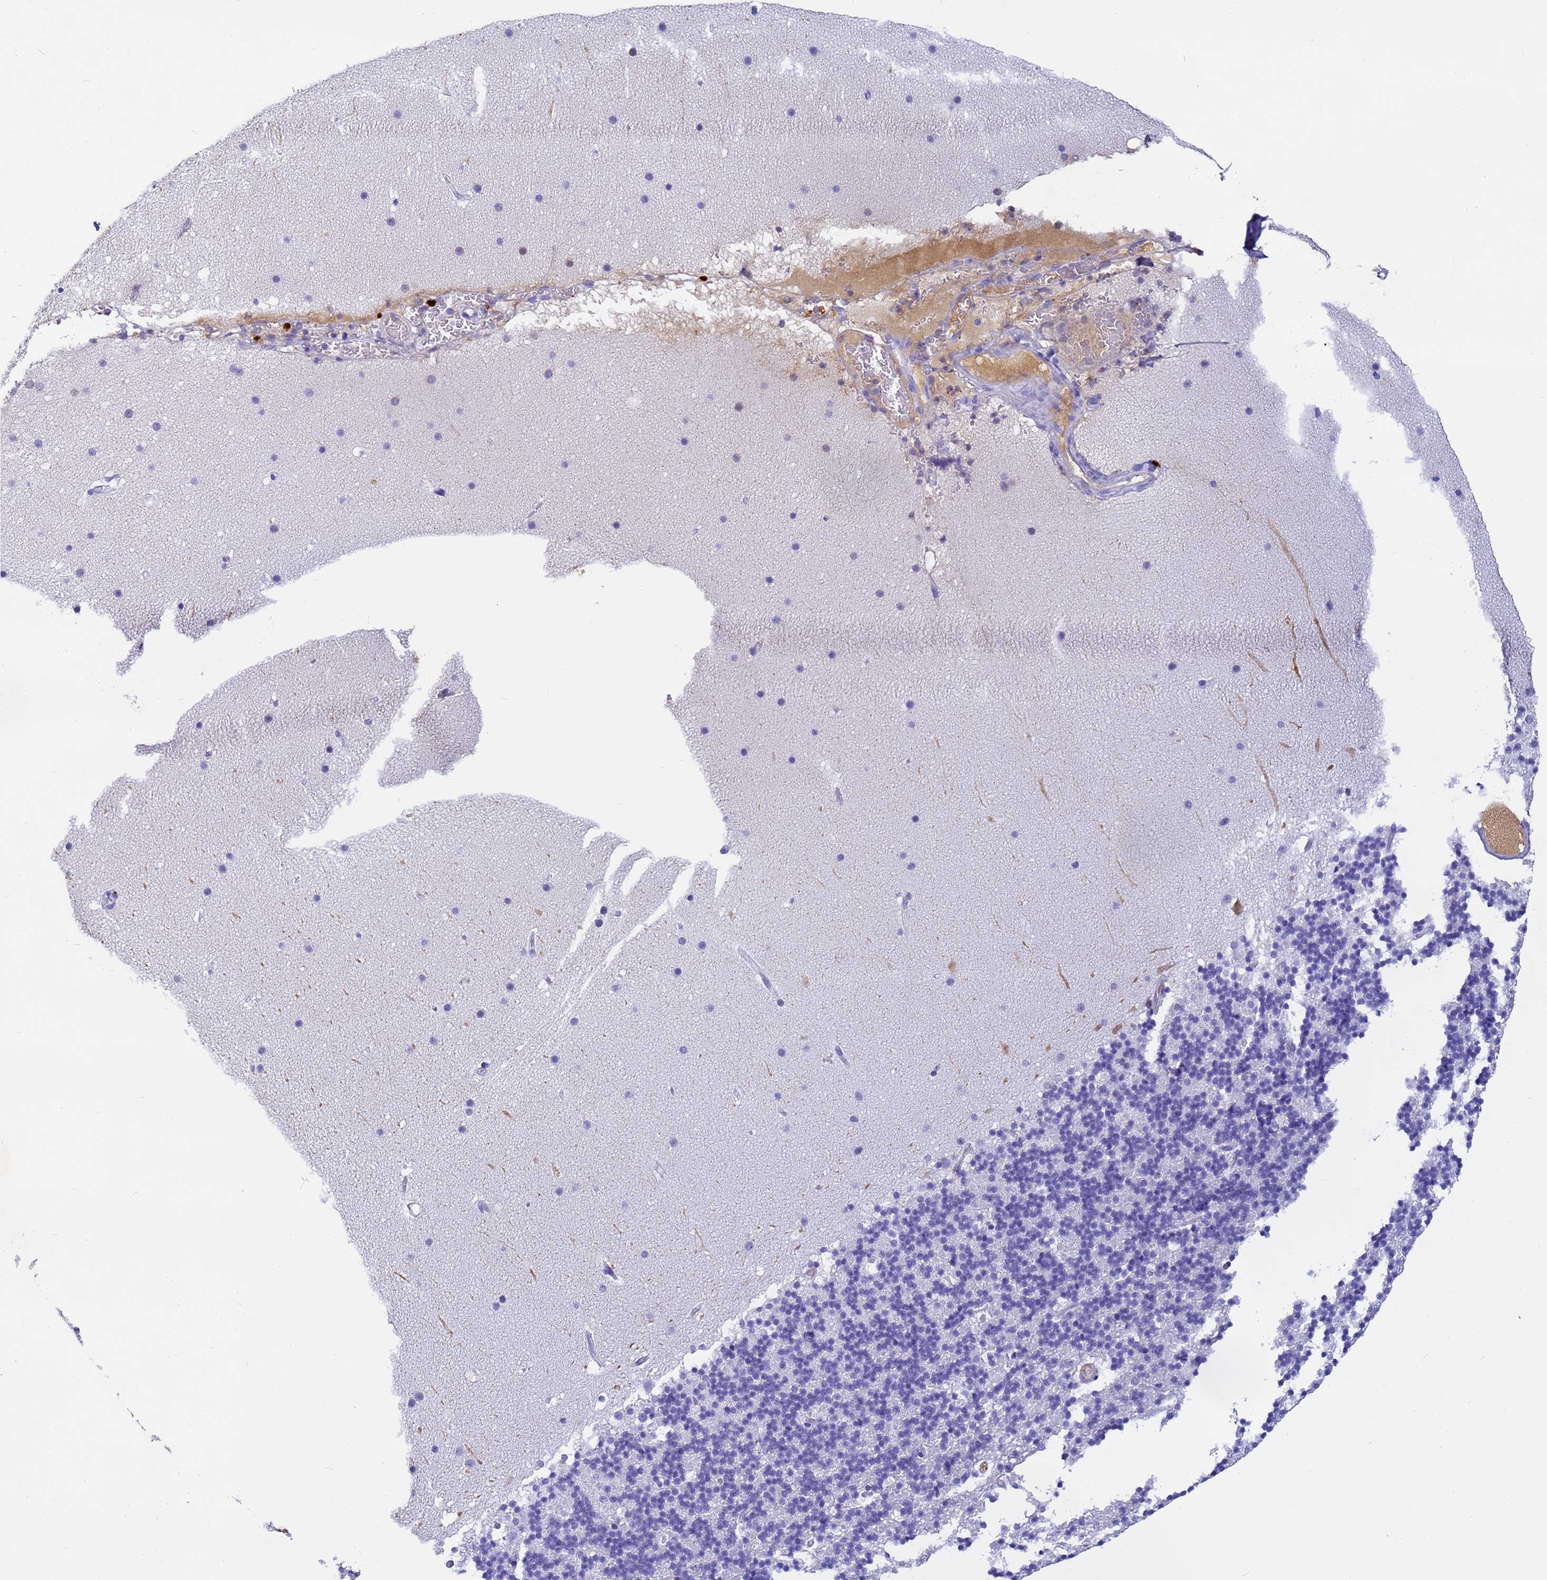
{"staining": {"intensity": "negative", "quantity": "none", "location": "none"}, "tissue": "cerebellum", "cell_type": "Cells in granular layer", "image_type": "normal", "snomed": [{"axis": "morphology", "description": "Normal tissue, NOS"}, {"axis": "topography", "description": "Cerebellum"}], "caption": "This is a photomicrograph of immunohistochemistry (IHC) staining of unremarkable cerebellum, which shows no expression in cells in granular layer. The staining was performed using DAB (3,3'-diaminobenzidine) to visualize the protein expression in brown, while the nuclei were stained in blue with hematoxylin (Magnification: 20x).", "gene": "CFHR1", "patient": {"sex": "male", "age": 57}}